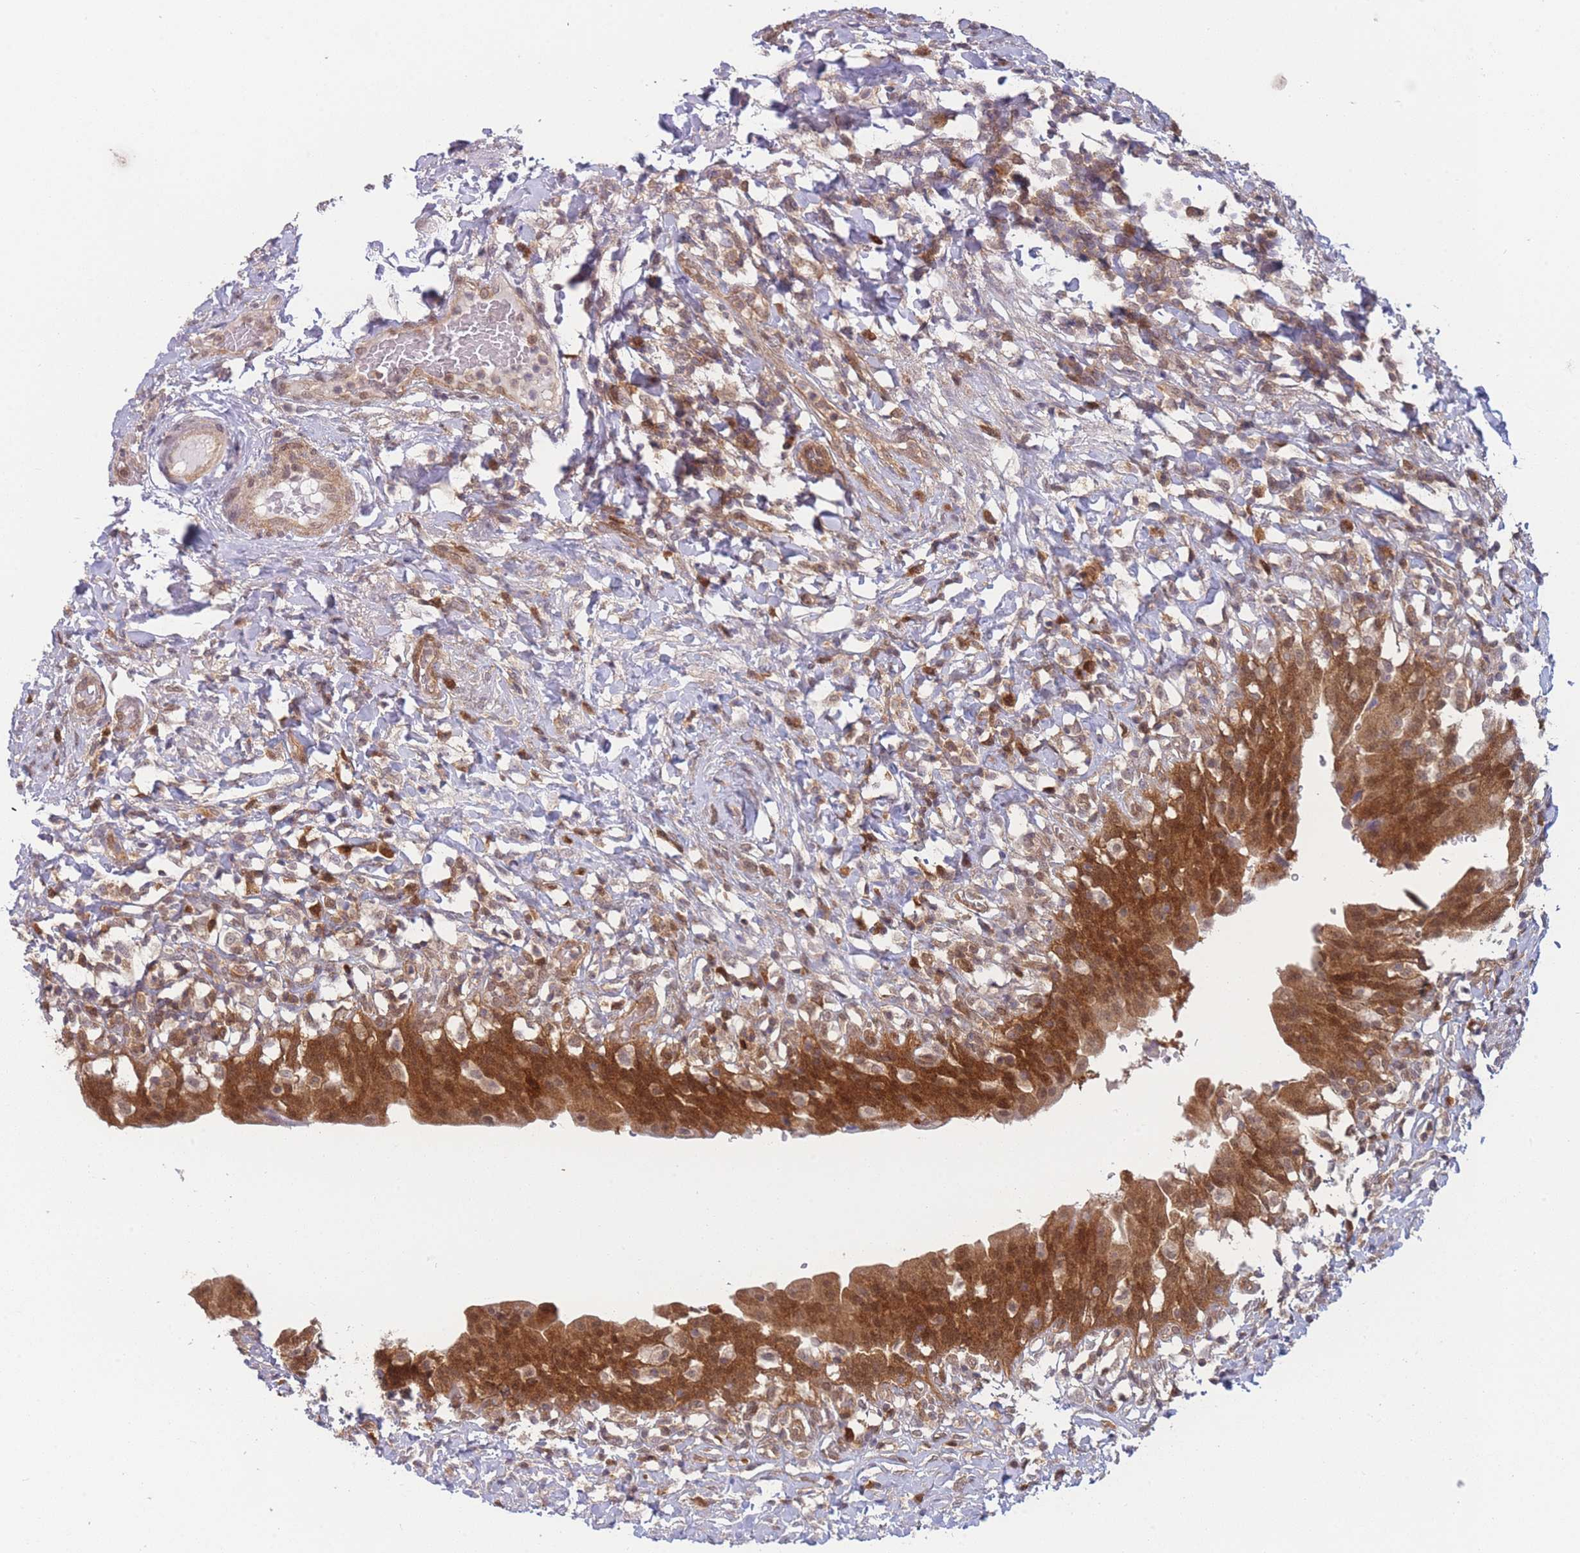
{"staining": {"intensity": "strong", "quantity": ">75%", "location": "cytoplasmic/membranous,nuclear"}, "tissue": "urinary bladder", "cell_type": "Urothelial cells", "image_type": "normal", "snomed": [{"axis": "morphology", "description": "Normal tissue, NOS"}, {"axis": "morphology", "description": "Inflammation, NOS"}, {"axis": "topography", "description": "Urinary bladder"}], "caption": "This image displays immunohistochemistry staining of unremarkable urinary bladder, with high strong cytoplasmic/membranous,nuclear positivity in about >75% of urothelial cells.", "gene": "MRI1", "patient": {"sex": "male", "age": 64}}